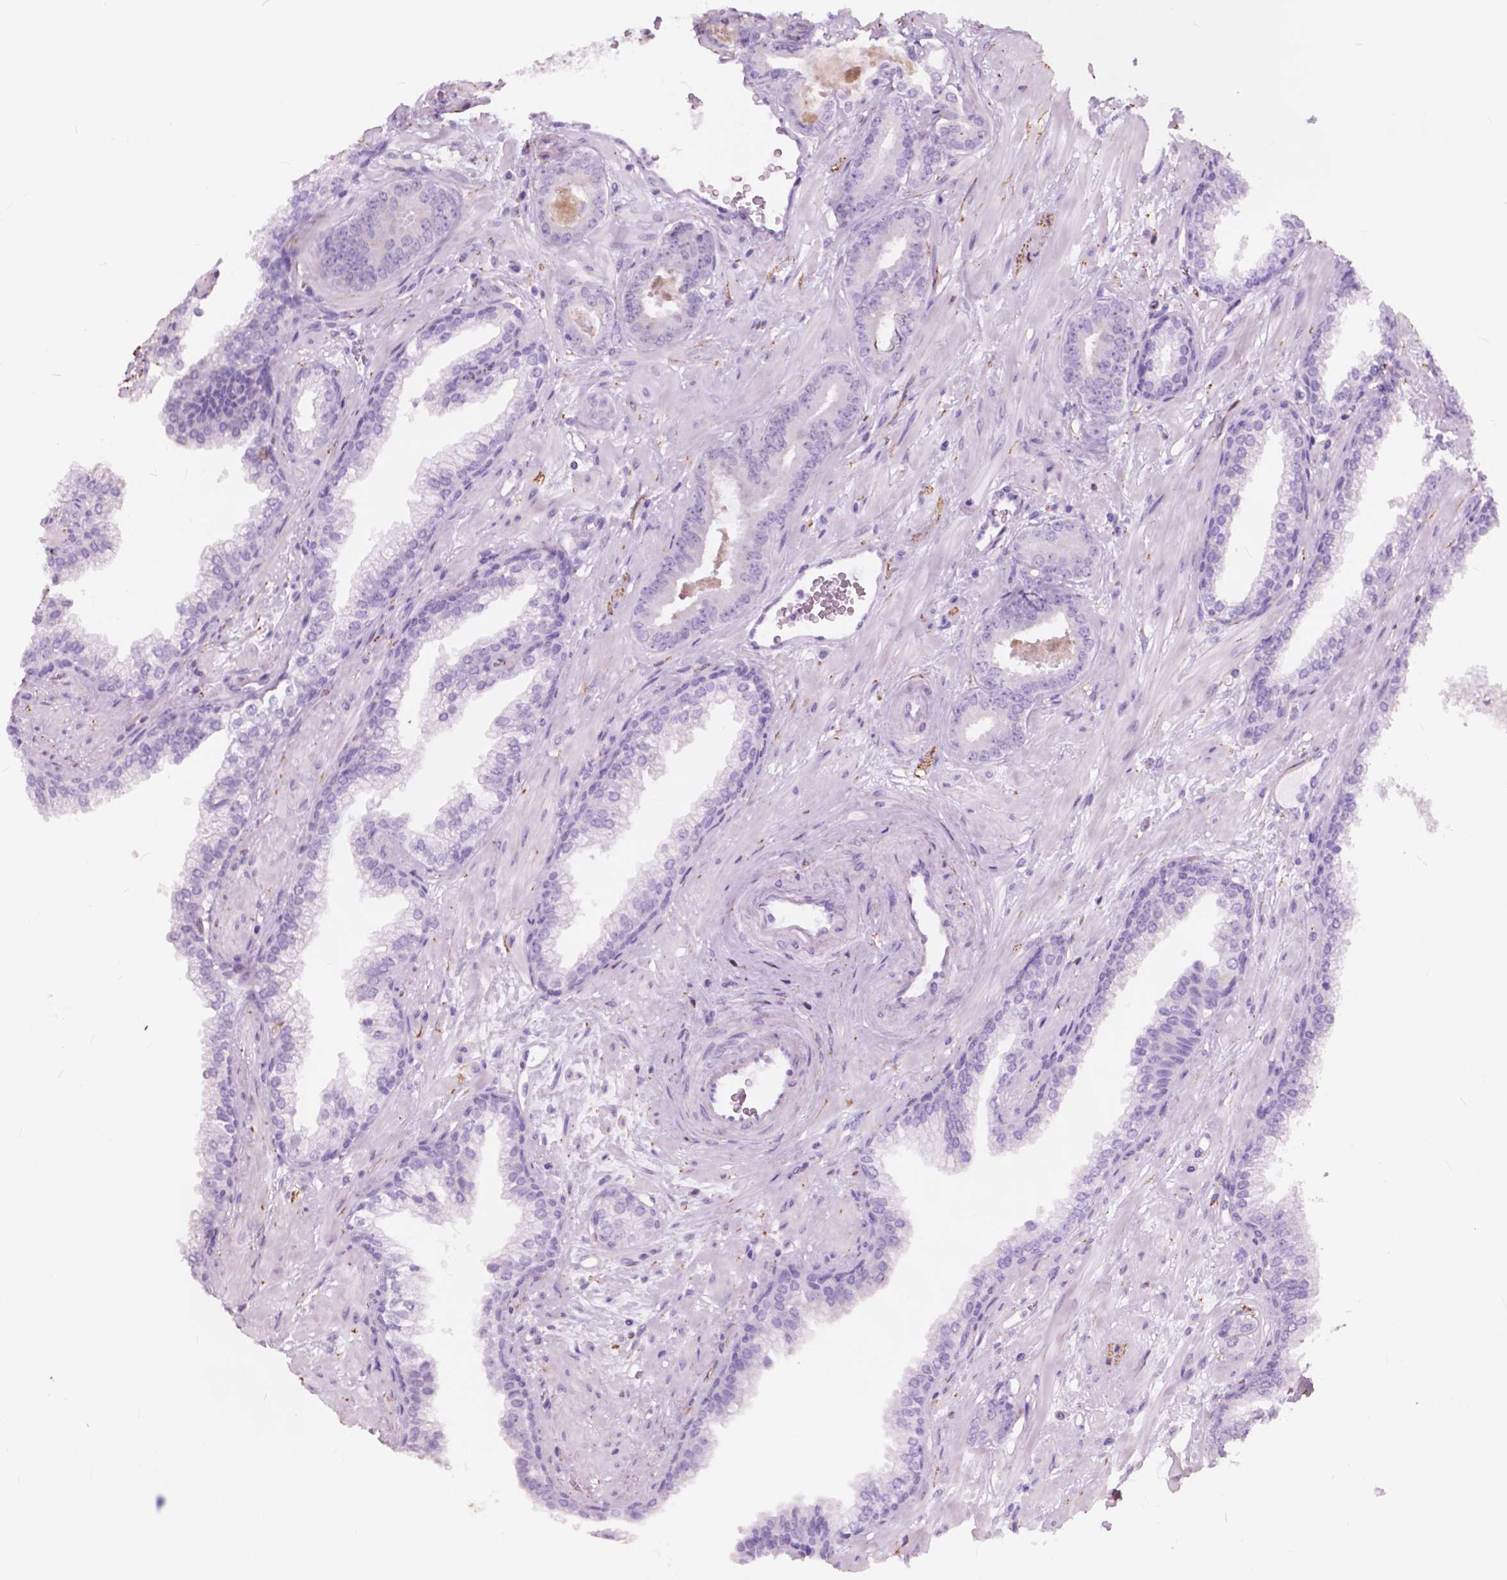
{"staining": {"intensity": "negative", "quantity": "none", "location": "none"}, "tissue": "prostate cancer", "cell_type": "Tumor cells", "image_type": "cancer", "snomed": [{"axis": "morphology", "description": "Adenocarcinoma, Low grade"}, {"axis": "topography", "description": "Prostate"}], "caption": "The IHC photomicrograph has no significant staining in tumor cells of prostate cancer (adenocarcinoma (low-grade)) tissue.", "gene": "FXYD2", "patient": {"sex": "male", "age": 61}}